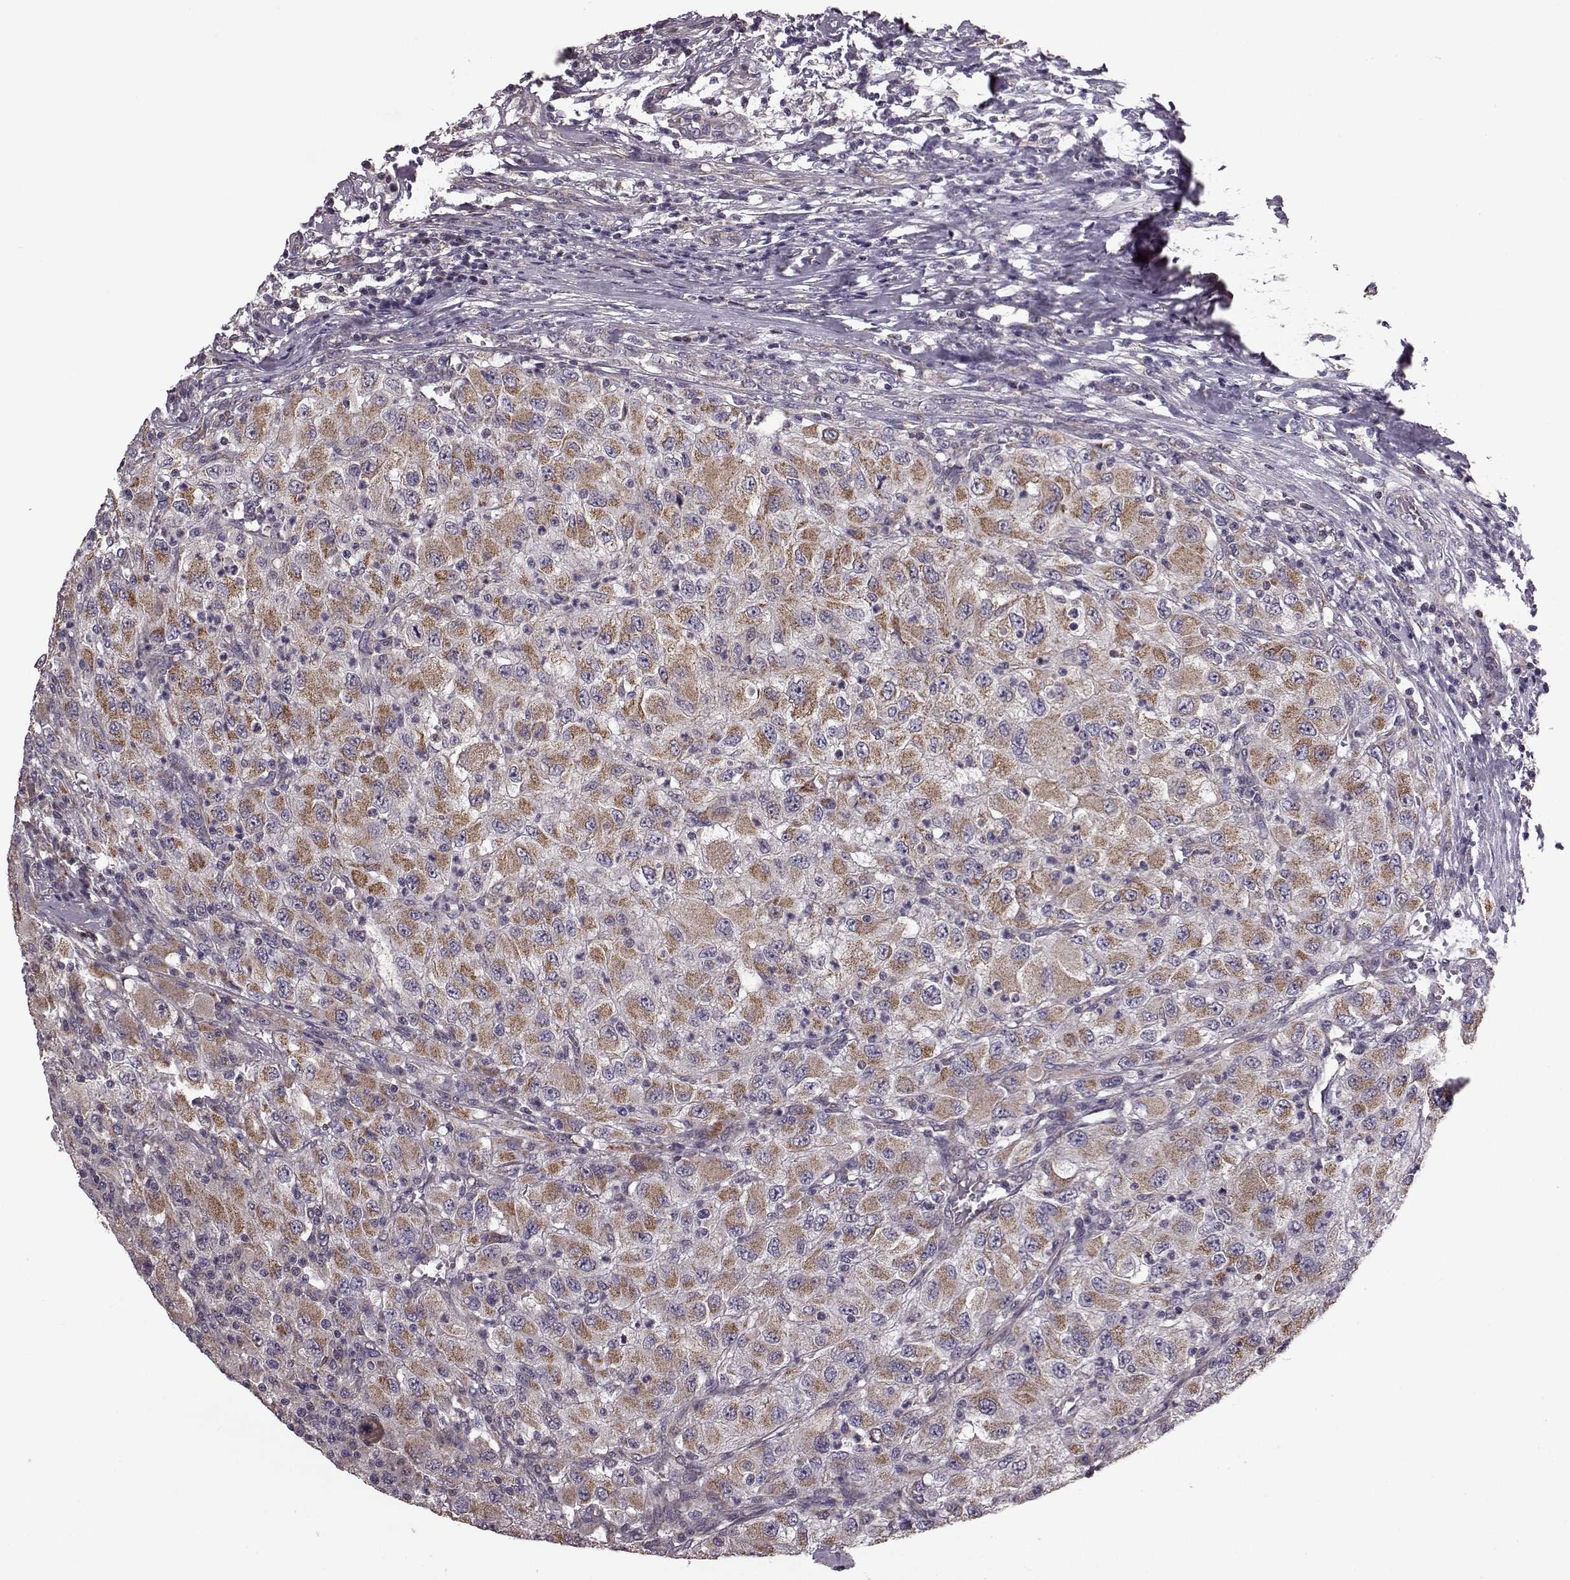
{"staining": {"intensity": "strong", "quantity": ">75%", "location": "cytoplasmic/membranous"}, "tissue": "renal cancer", "cell_type": "Tumor cells", "image_type": "cancer", "snomed": [{"axis": "morphology", "description": "Adenocarcinoma, NOS"}, {"axis": "topography", "description": "Kidney"}], "caption": "Human renal adenocarcinoma stained with a brown dye demonstrates strong cytoplasmic/membranous positive staining in approximately >75% of tumor cells.", "gene": "PUDP", "patient": {"sex": "female", "age": 67}}